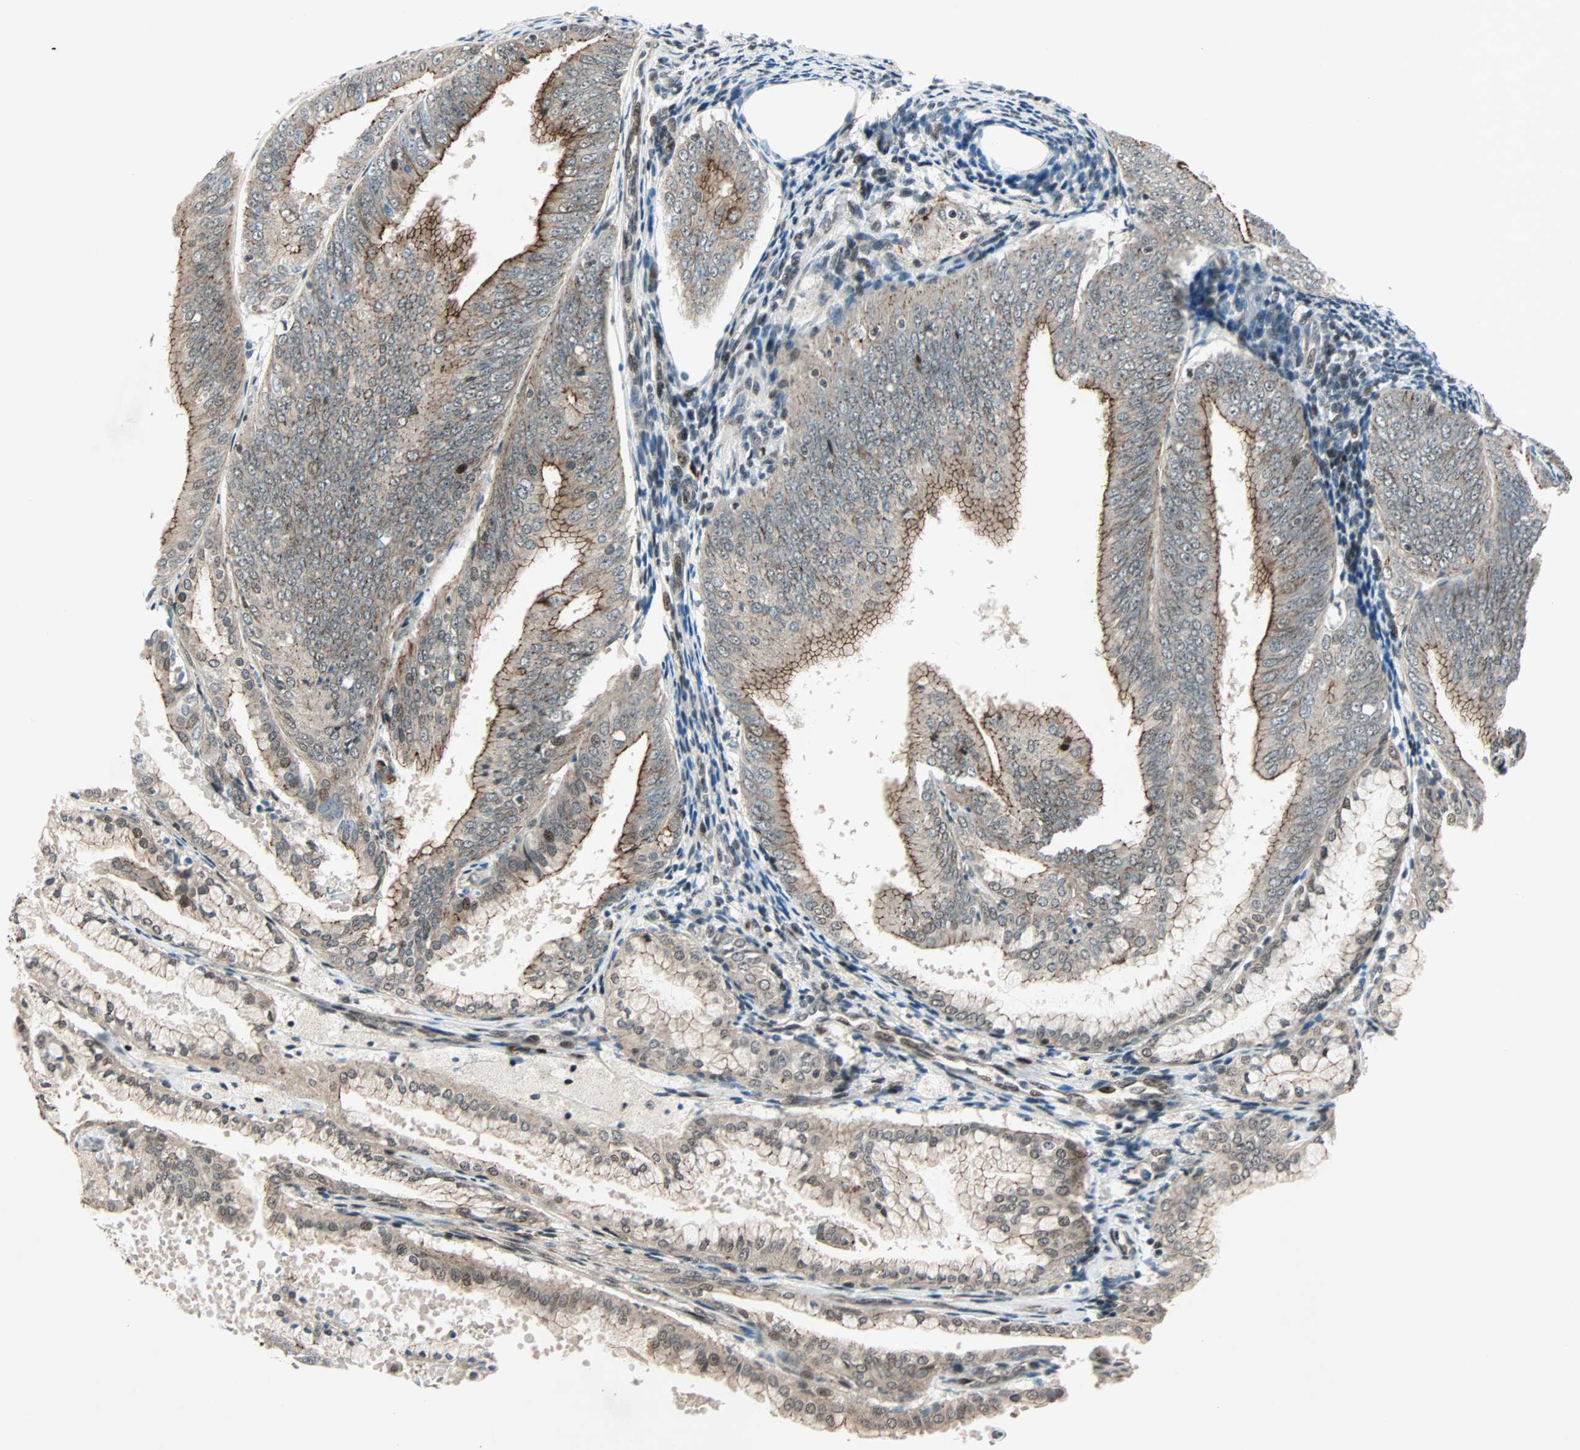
{"staining": {"intensity": "moderate", "quantity": "<25%", "location": "cytoplasmic/membranous,nuclear"}, "tissue": "endometrial cancer", "cell_type": "Tumor cells", "image_type": "cancer", "snomed": [{"axis": "morphology", "description": "Adenocarcinoma, NOS"}, {"axis": "topography", "description": "Endometrium"}], "caption": "Immunohistochemistry photomicrograph of adenocarcinoma (endometrial) stained for a protein (brown), which demonstrates low levels of moderate cytoplasmic/membranous and nuclear expression in approximately <25% of tumor cells.", "gene": "CBX4", "patient": {"sex": "female", "age": 63}}